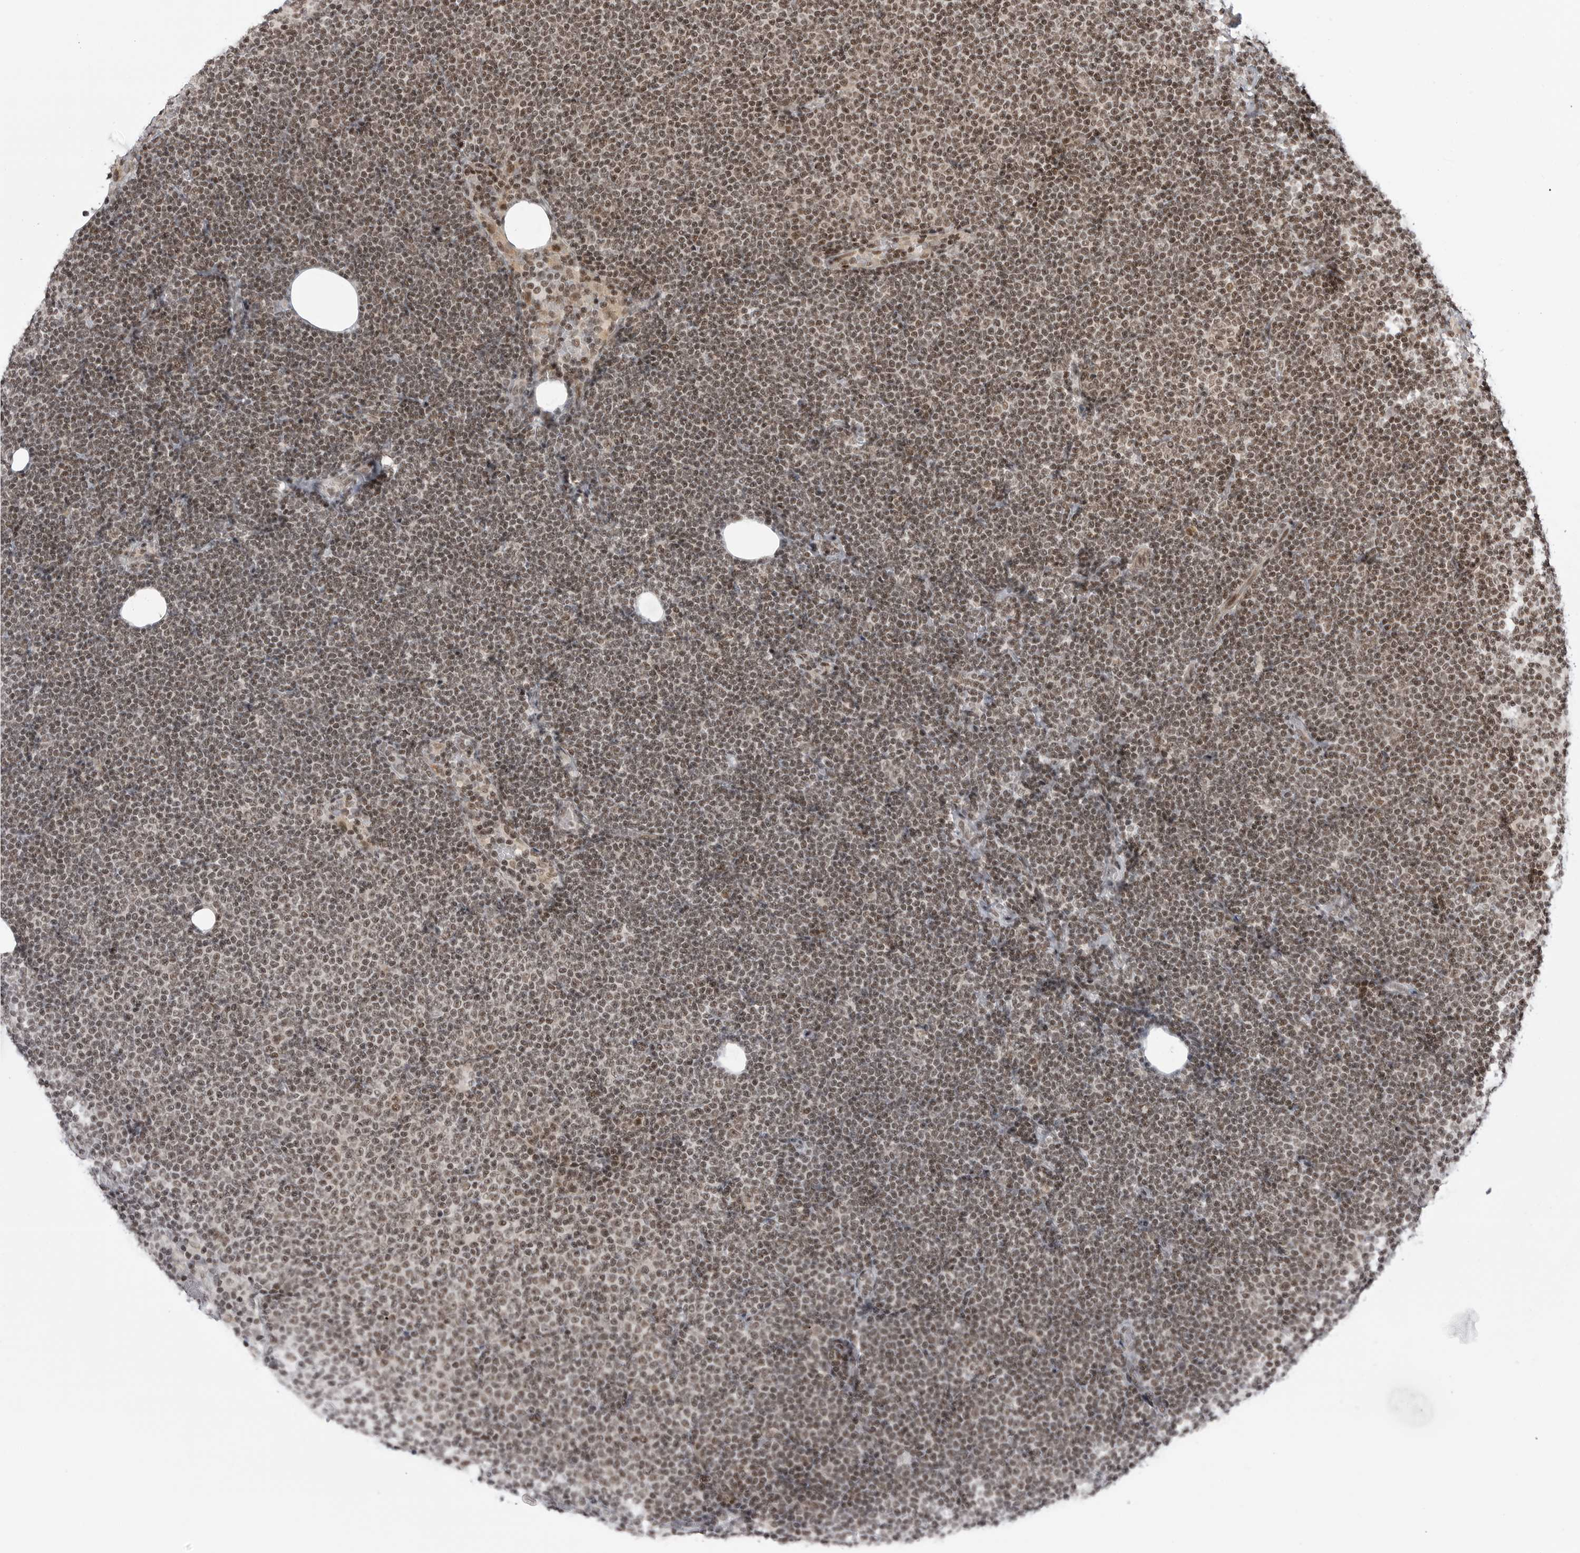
{"staining": {"intensity": "moderate", "quantity": ">75%", "location": "nuclear"}, "tissue": "lymphoma", "cell_type": "Tumor cells", "image_type": "cancer", "snomed": [{"axis": "morphology", "description": "Malignant lymphoma, non-Hodgkin's type, Low grade"}, {"axis": "topography", "description": "Lymph node"}], "caption": "A medium amount of moderate nuclear expression is identified in about >75% of tumor cells in lymphoma tissue. The protein of interest is stained brown, and the nuclei are stained in blue (DAB (3,3'-diaminobenzidine) IHC with brightfield microscopy, high magnification).", "gene": "TRIM66", "patient": {"sex": "female", "age": 53}}